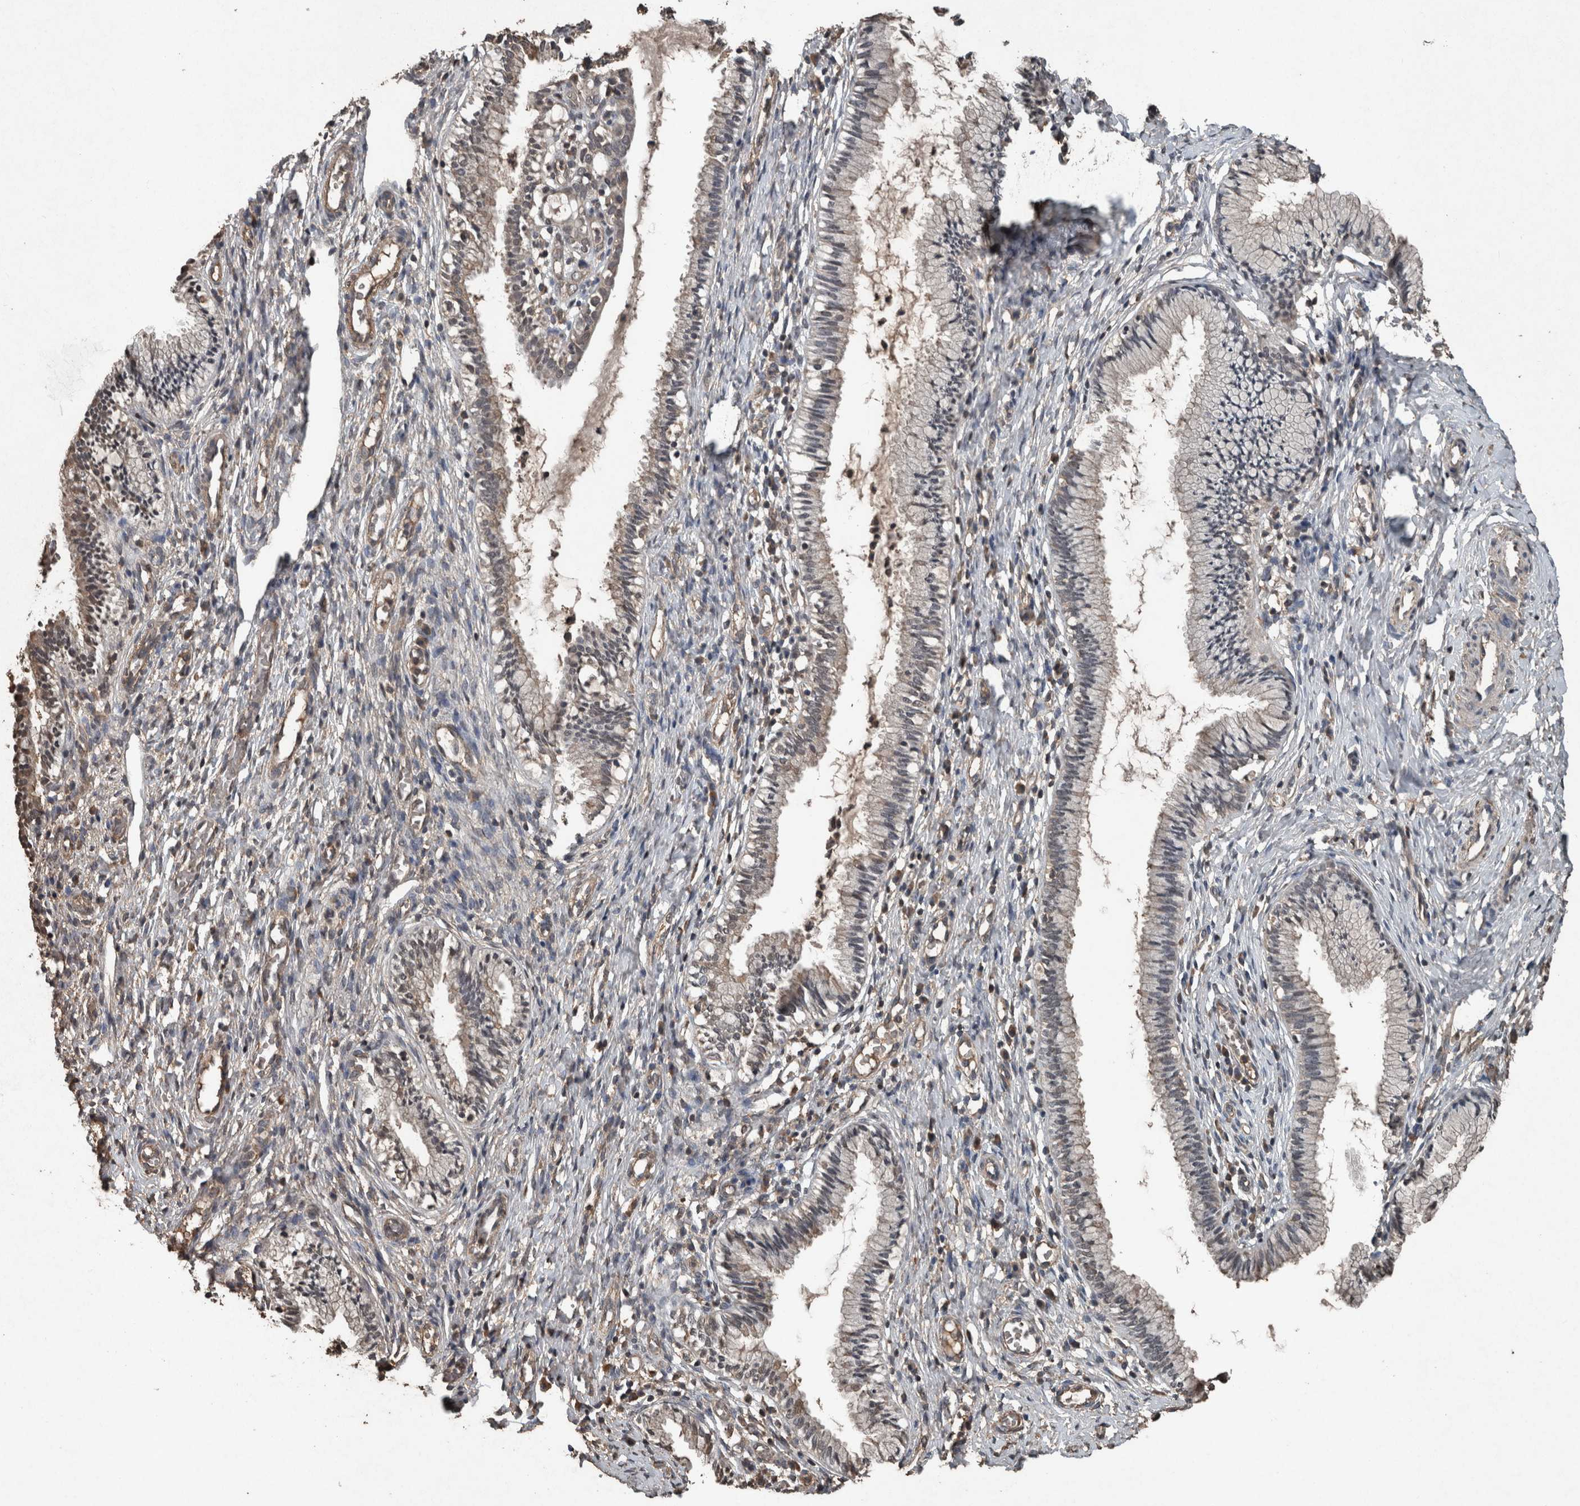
{"staining": {"intensity": "weak", "quantity": "<25%", "location": "cytoplasmic/membranous"}, "tissue": "cervix", "cell_type": "Glandular cells", "image_type": "normal", "snomed": [{"axis": "morphology", "description": "Normal tissue, NOS"}, {"axis": "topography", "description": "Cervix"}], "caption": "Protein analysis of normal cervix exhibits no significant expression in glandular cells. The staining is performed using DAB brown chromogen with nuclei counter-stained in using hematoxylin.", "gene": "FGFRL1", "patient": {"sex": "female", "age": 27}}